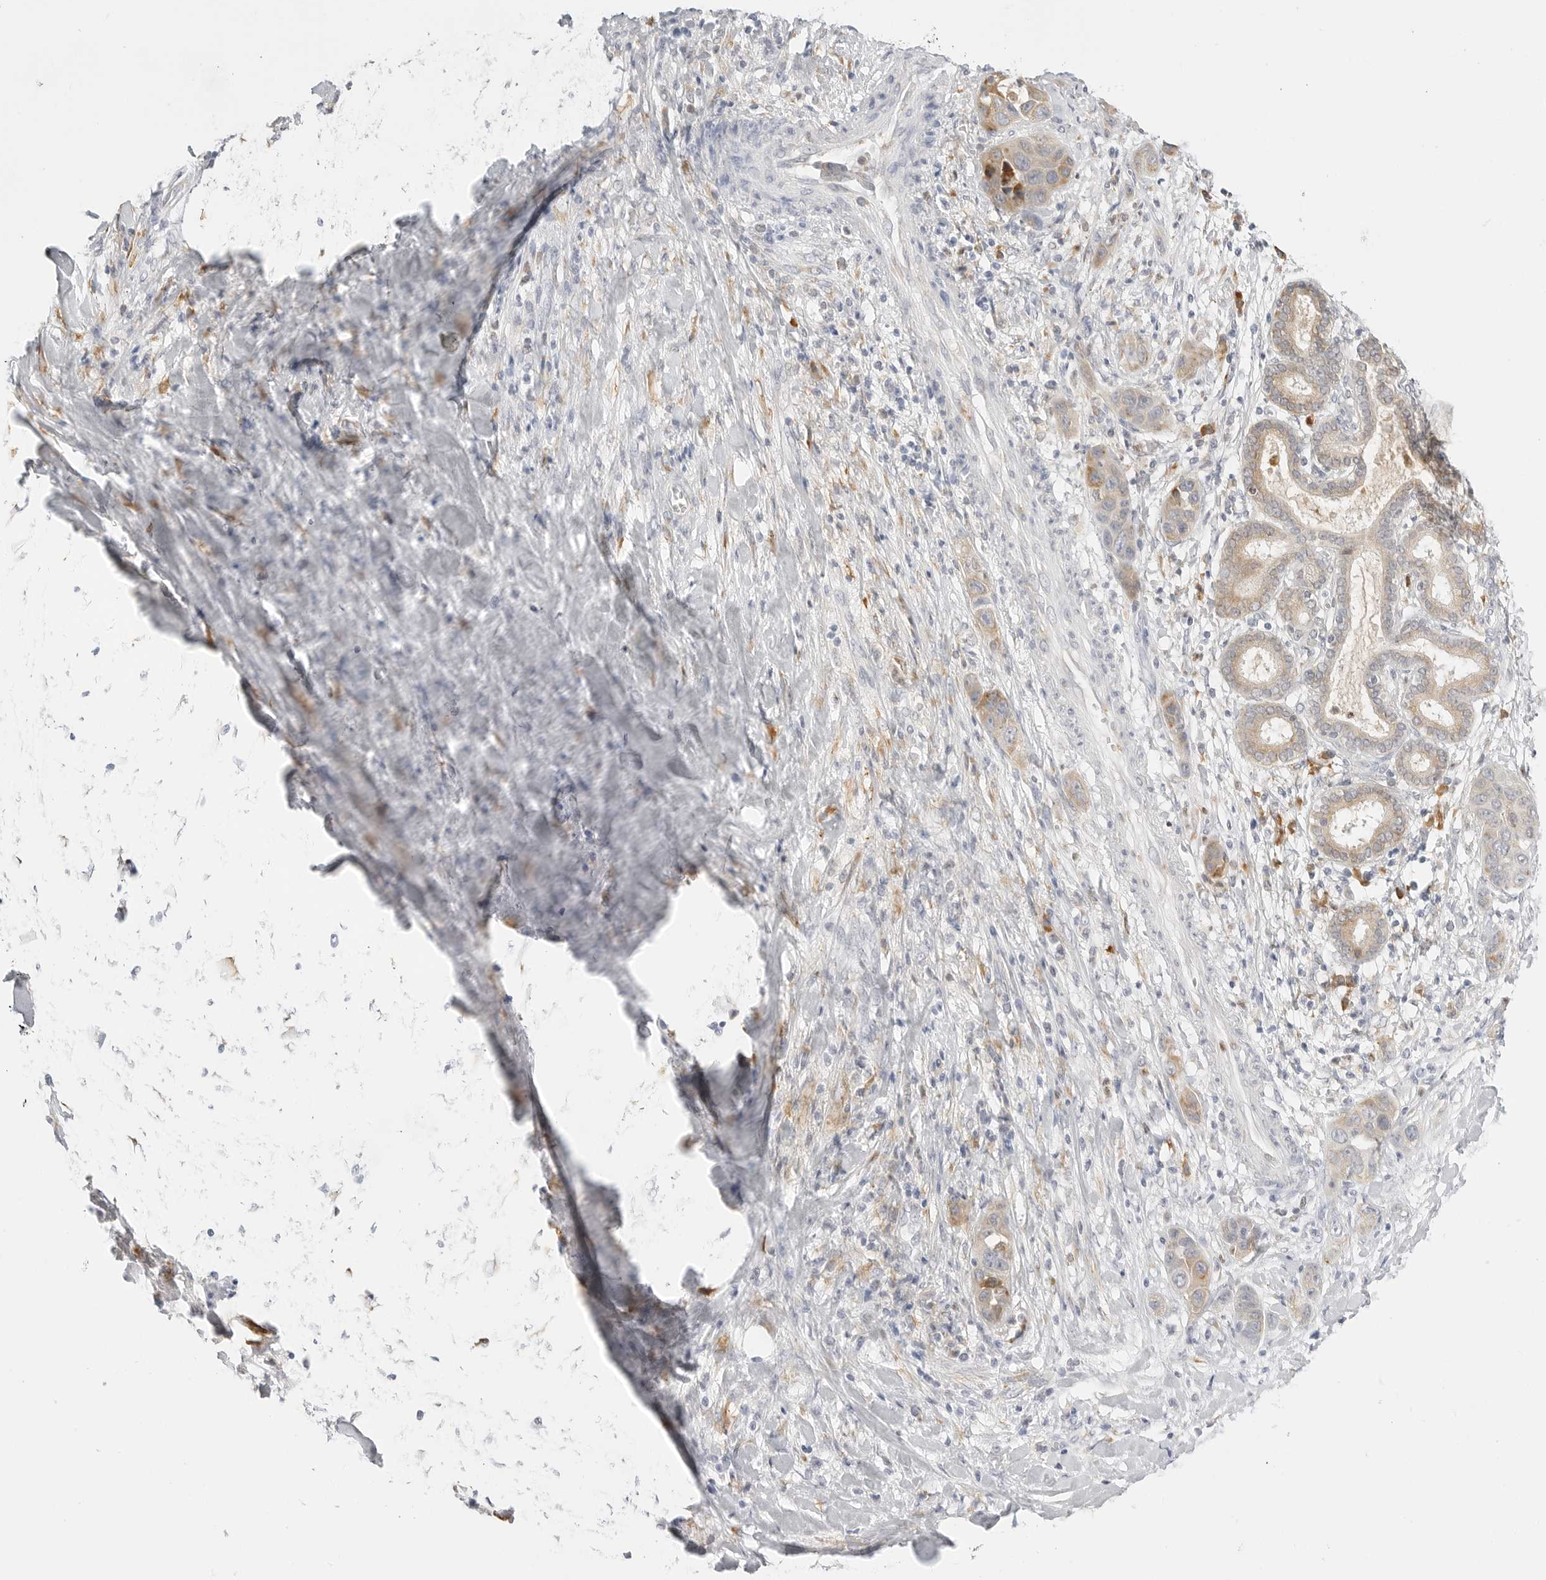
{"staining": {"intensity": "weak", "quantity": "<25%", "location": "cytoplasmic/membranous"}, "tissue": "liver cancer", "cell_type": "Tumor cells", "image_type": "cancer", "snomed": [{"axis": "morphology", "description": "Cholangiocarcinoma"}, {"axis": "topography", "description": "Liver"}], "caption": "Immunohistochemical staining of liver cancer (cholangiocarcinoma) shows no significant staining in tumor cells.", "gene": "THEM4", "patient": {"sex": "female", "age": 52}}